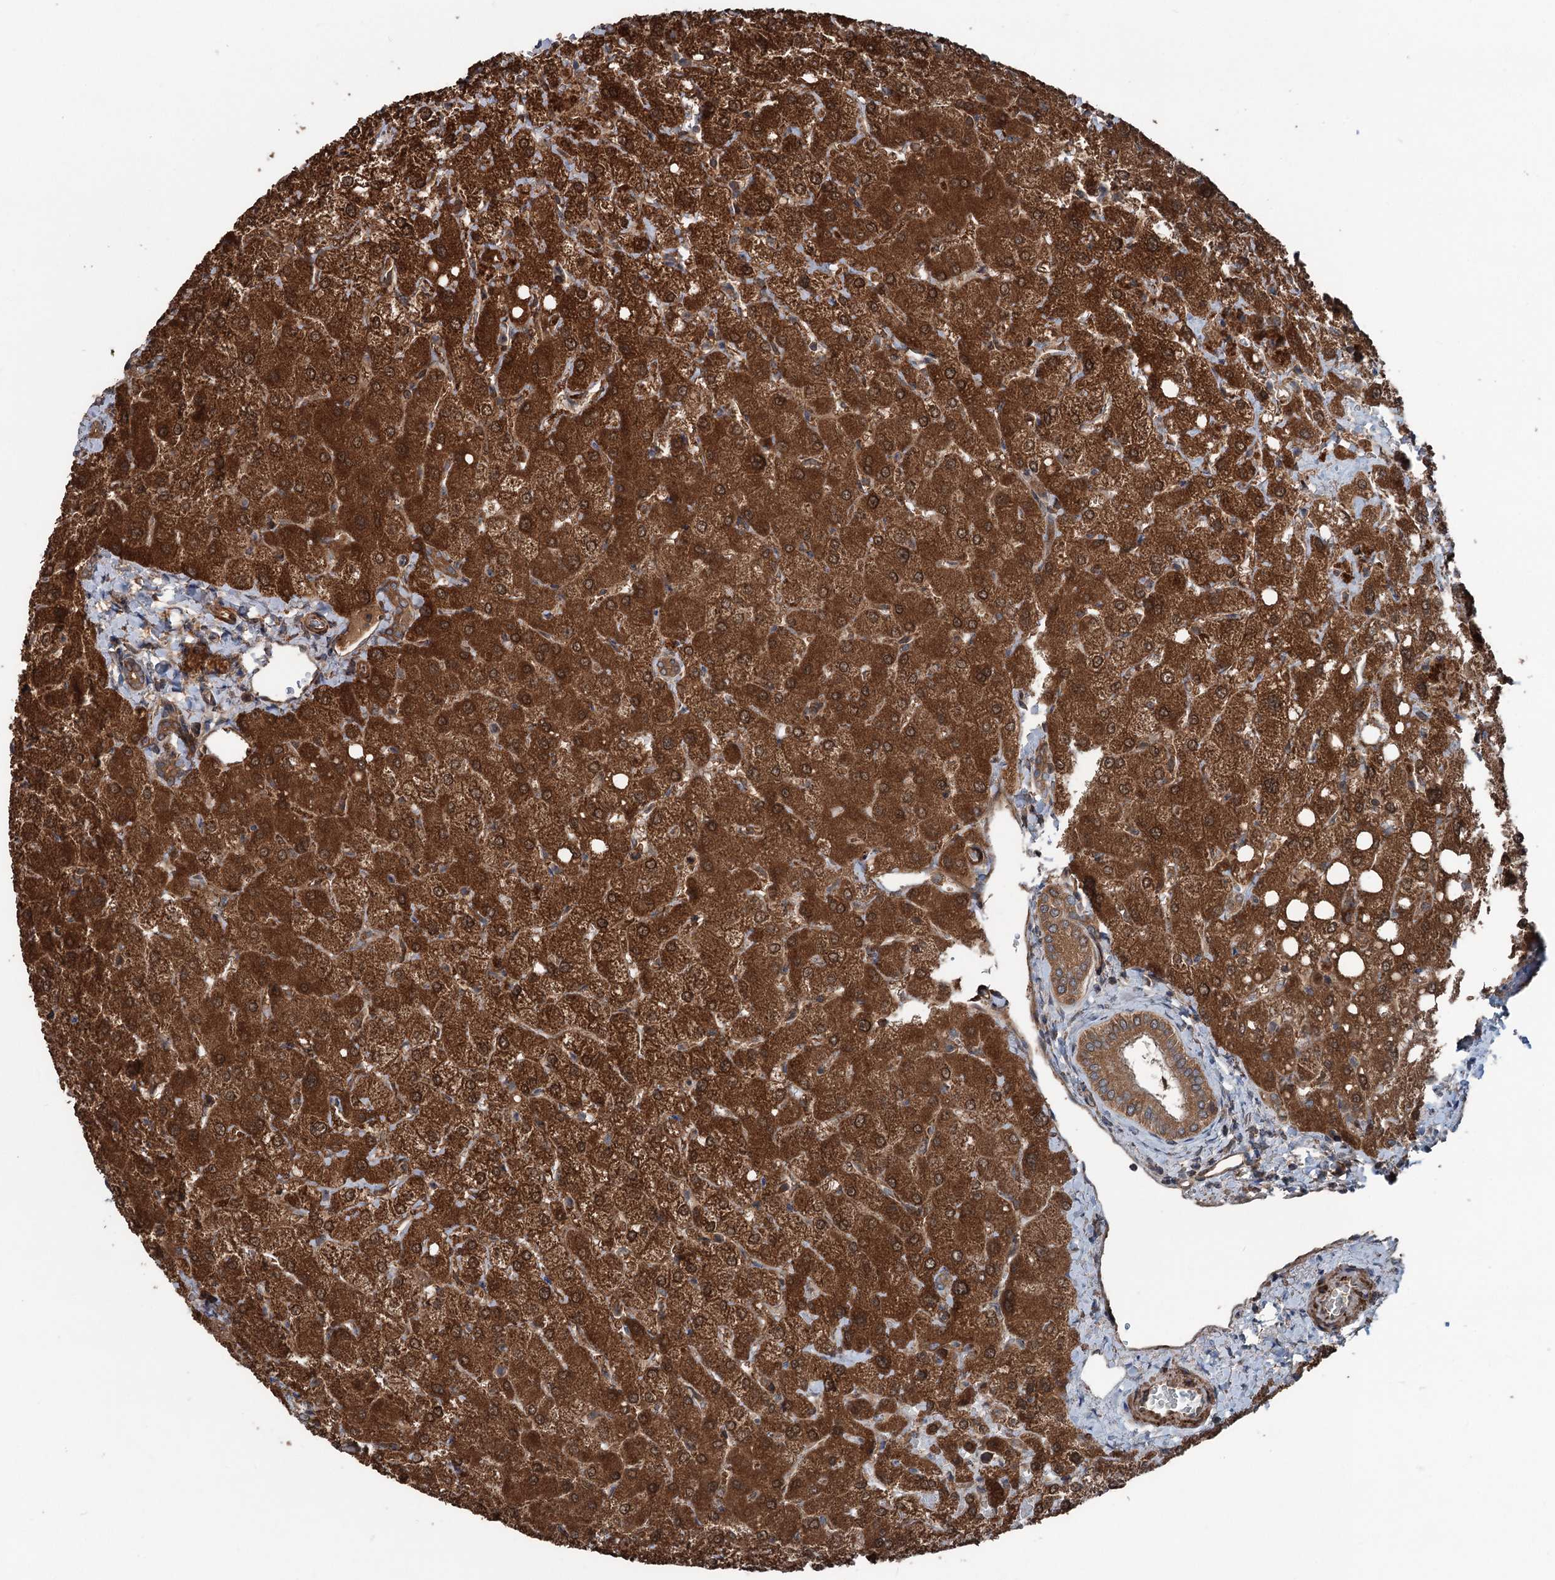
{"staining": {"intensity": "moderate", "quantity": ">75%", "location": "cytoplasmic/membranous"}, "tissue": "liver", "cell_type": "Cholangiocytes", "image_type": "normal", "snomed": [{"axis": "morphology", "description": "Normal tissue, NOS"}, {"axis": "topography", "description": "Liver"}], "caption": "Protein expression analysis of benign liver displays moderate cytoplasmic/membranous positivity in approximately >75% of cholangiocytes. (brown staining indicates protein expression, while blue staining denotes nuclei).", "gene": "RNF214", "patient": {"sex": "female", "age": 54}}